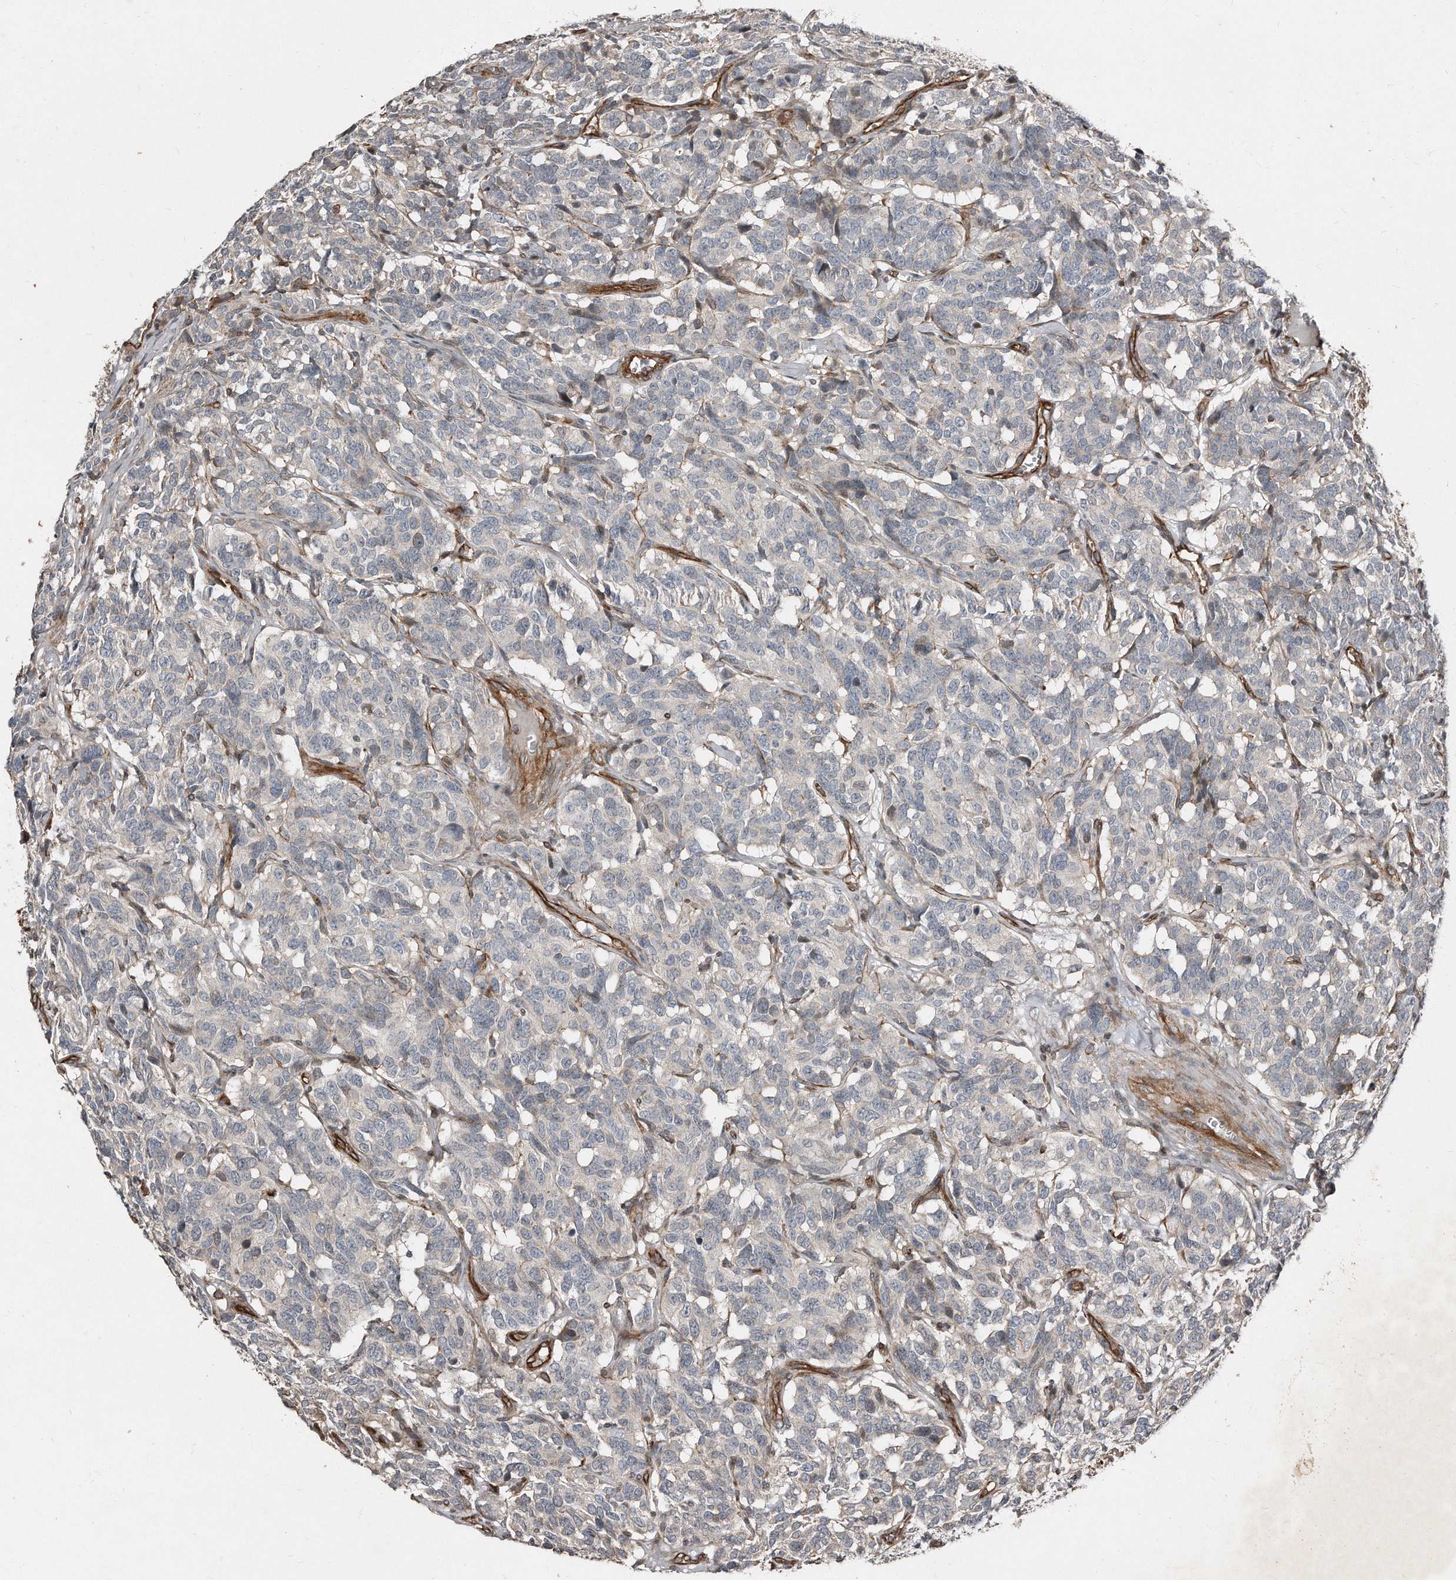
{"staining": {"intensity": "weak", "quantity": "<25%", "location": "cytoplasmic/membranous"}, "tissue": "carcinoid", "cell_type": "Tumor cells", "image_type": "cancer", "snomed": [{"axis": "morphology", "description": "Carcinoid, malignant, NOS"}, {"axis": "topography", "description": "Lung"}], "caption": "Photomicrograph shows no significant protein positivity in tumor cells of carcinoid.", "gene": "SNAP47", "patient": {"sex": "female", "age": 46}}